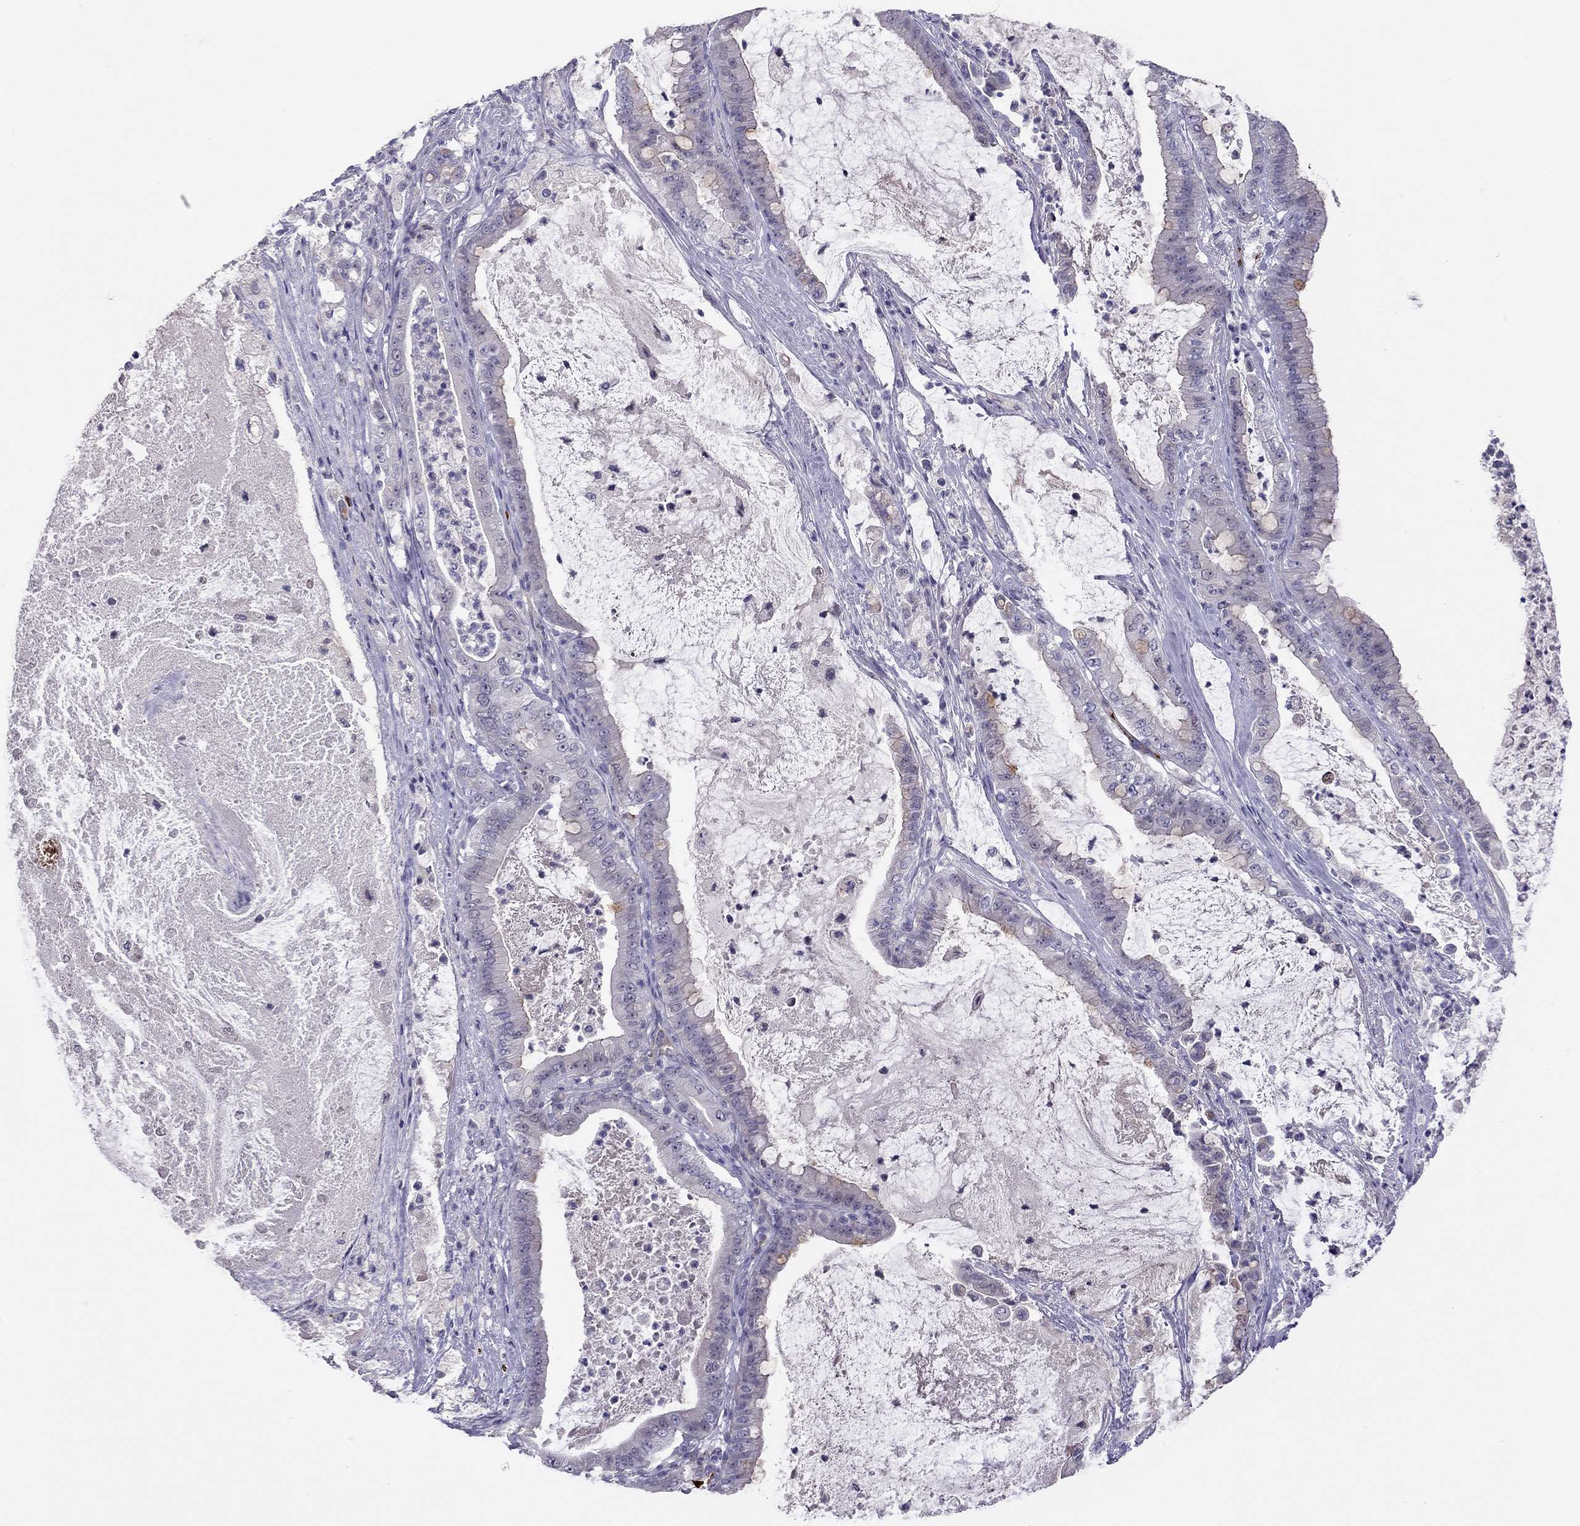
{"staining": {"intensity": "negative", "quantity": "none", "location": "none"}, "tissue": "pancreatic cancer", "cell_type": "Tumor cells", "image_type": "cancer", "snomed": [{"axis": "morphology", "description": "Adenocarcinoma, NOS"}, {"axis": "topography", "description": "Pancreas"}], "caption": "Protein analysis of pancreatic cancer (adenocarcinoma) shows no significant expression in tumor cells.", "gene": "FRMD1", "patient": {"sex": "male", "age": 71}}